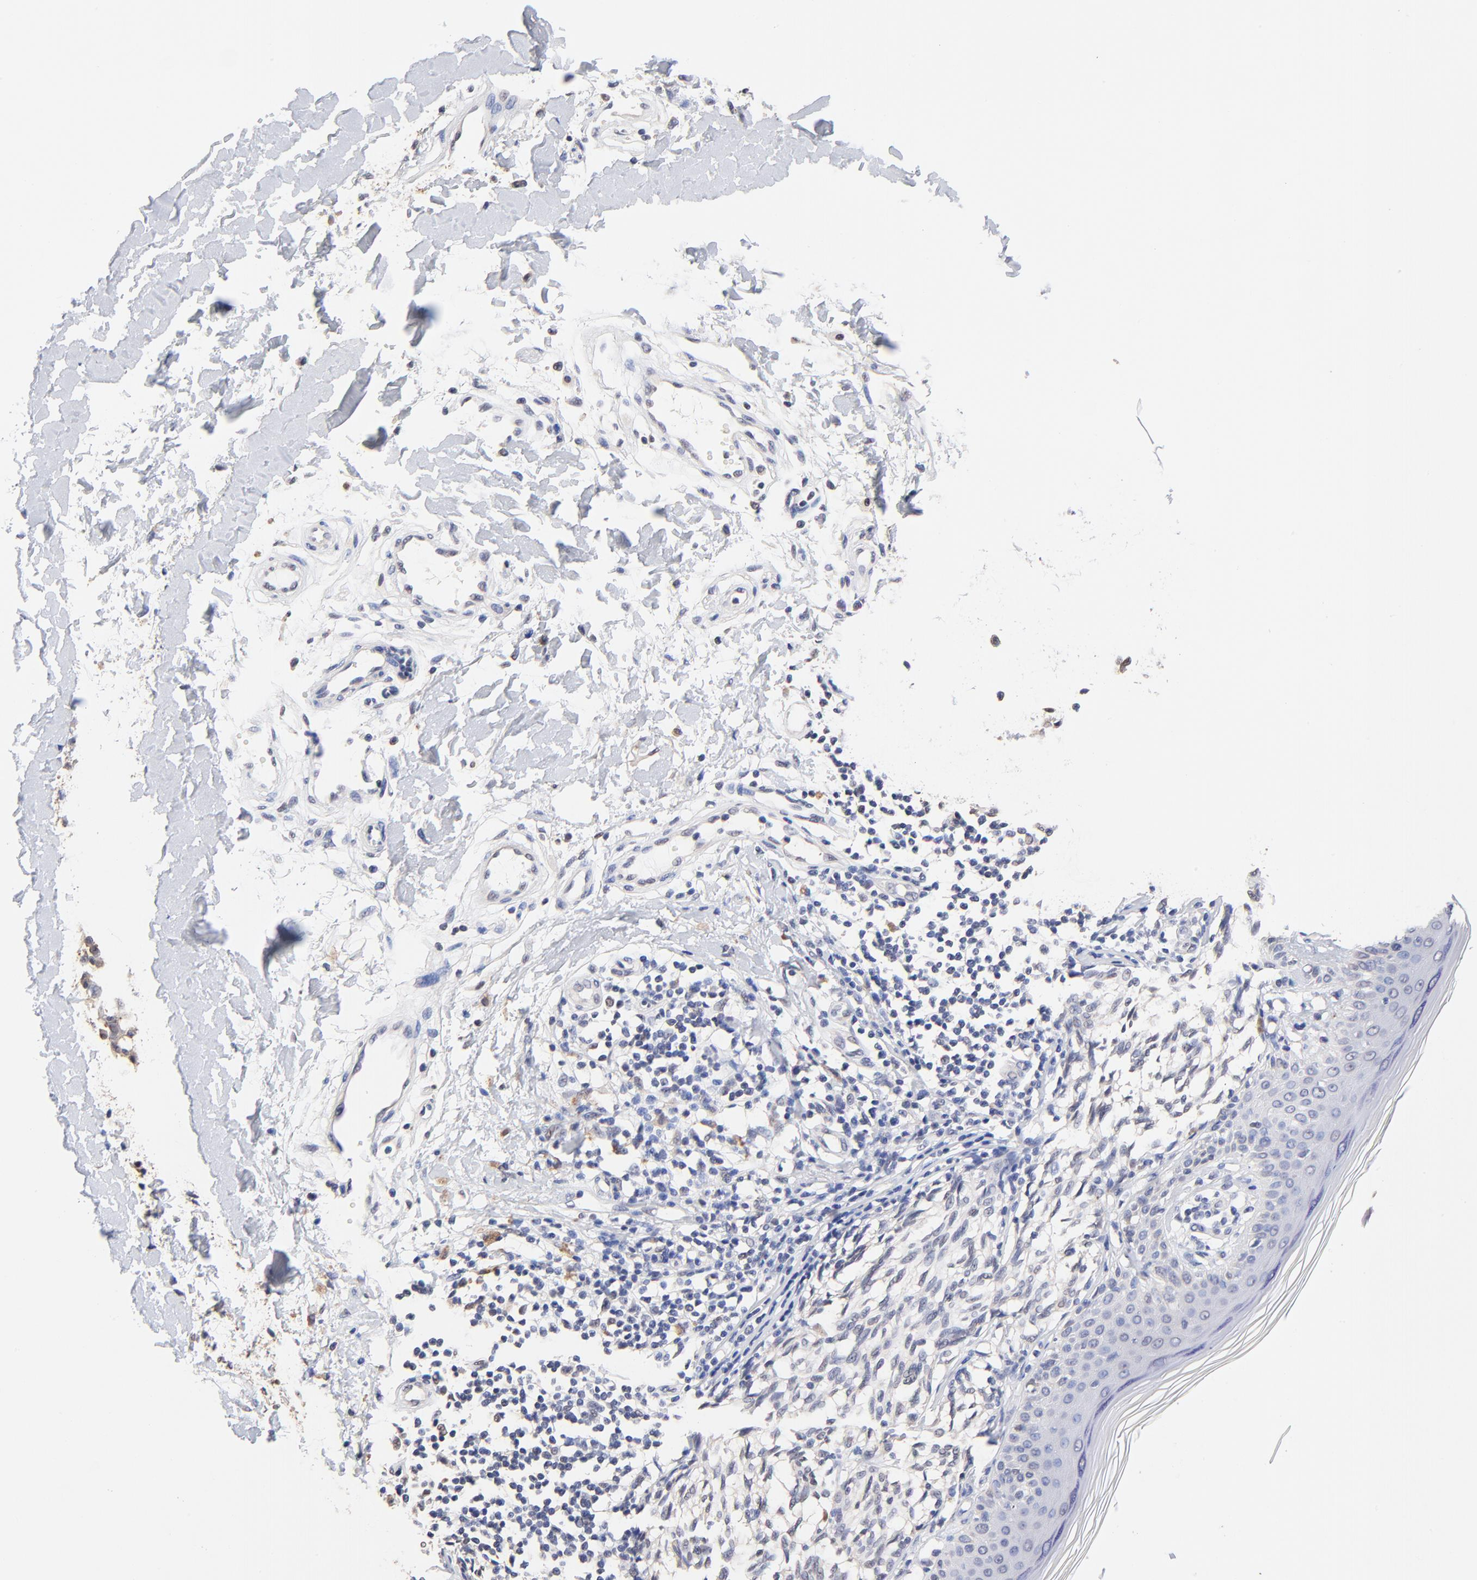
{"staining": {"intensity": "negative", "quantity": "none", "location": "none"}, "tissue": "melanoma", "cell_type": "Tumor cells", "image_type": "cancer", "snomed": [{"axis": "morphology", "description": "Malignant melanoma, NOS"}, {"axis": "topography", "description": "Skin"}], "caption": "Tumor cells show no significant protein expression in malignant melanoma.", "gene": "TXNL1", "patient": {"sex": "male", "age": 67}}